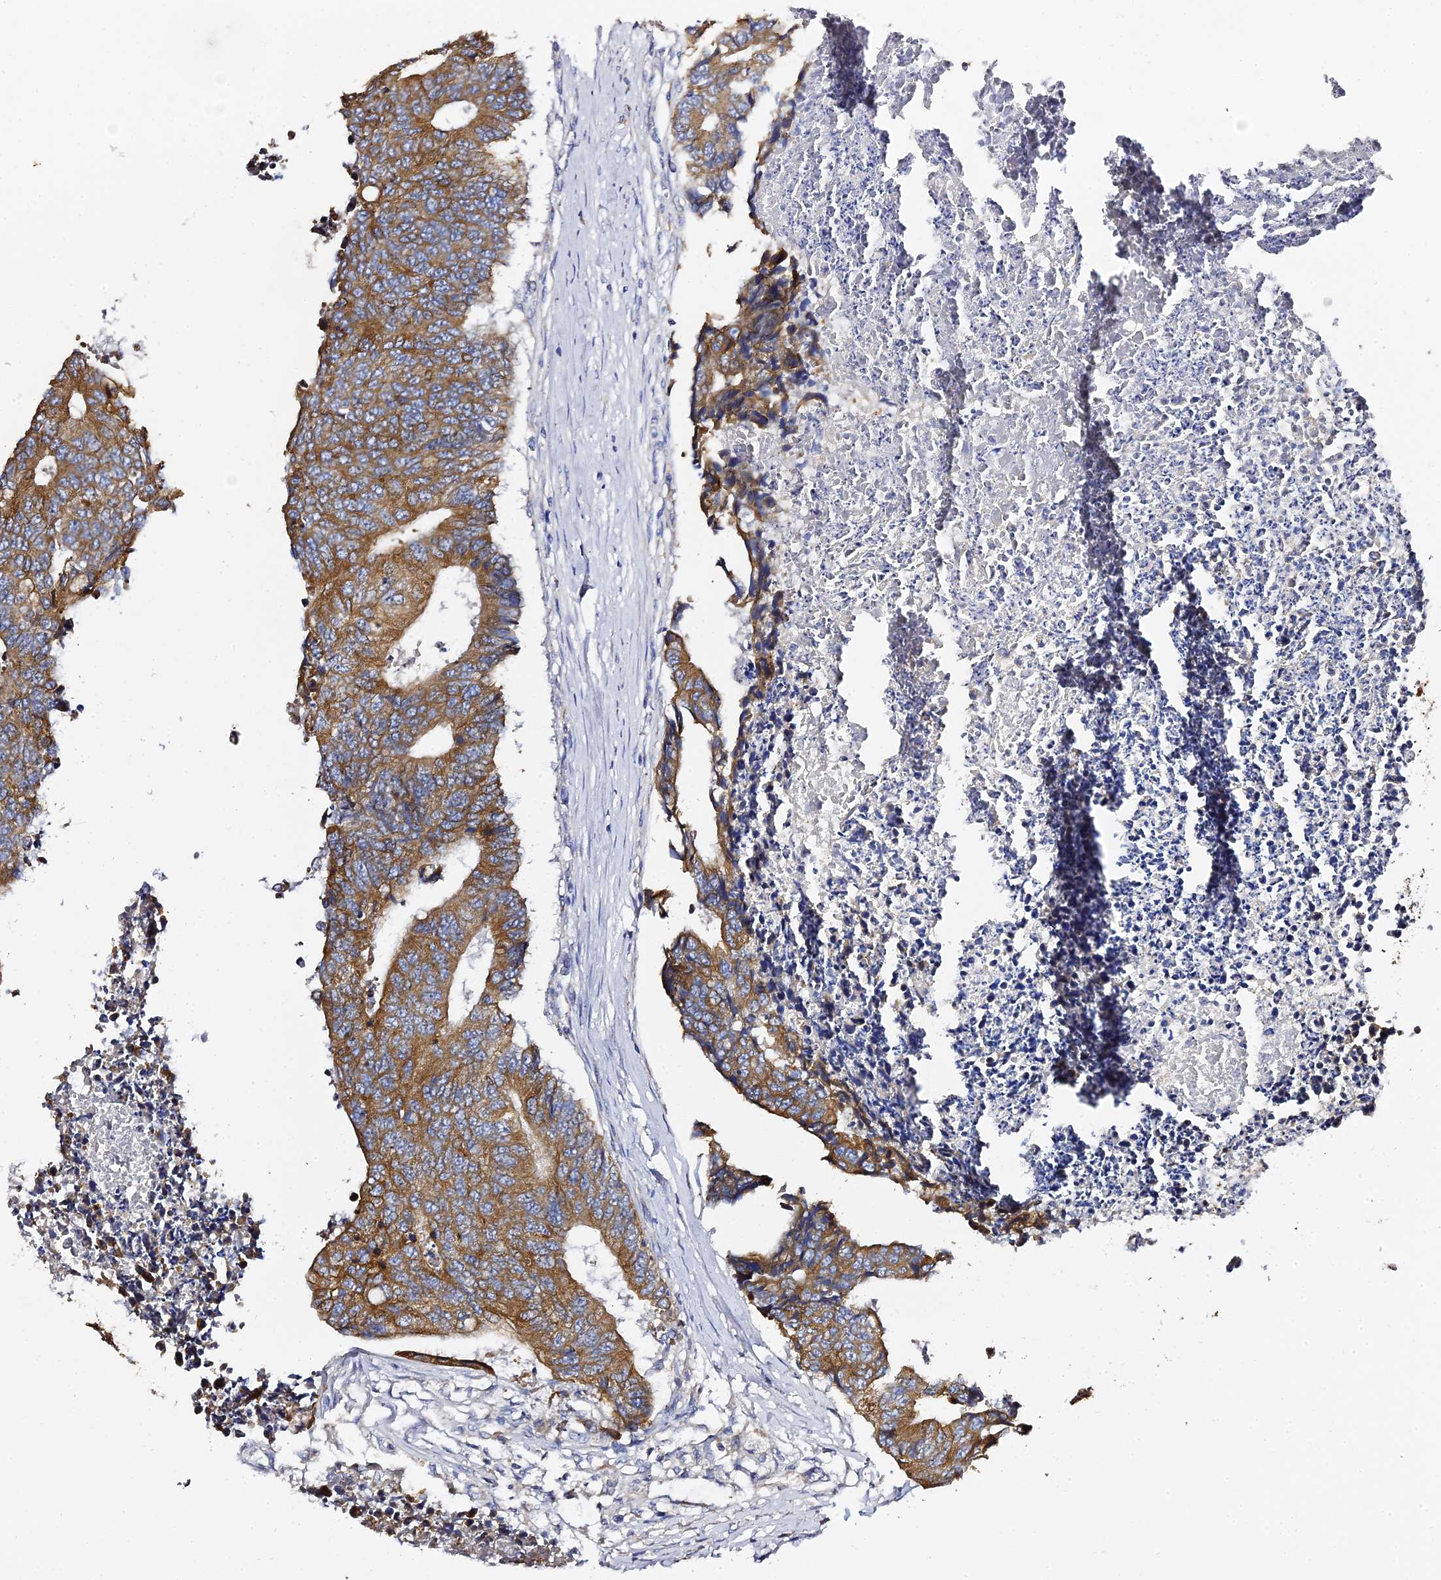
{"staining": {"intensity": "moderate", "quantity": ">75%", "location": "cytoplasmic/membranous"}, "tissue": "colorectal cancer", "cell_type": "Tumor cells", "image_type": "cancer", "snomed": [{"axis": "morphology", "description": "Adenocarcinoma, NOS"}, {"axis": "topography", "description": "Rectum"}], "caption": "Immunohistochemical staining of human colorectal adenocarcinoma exhibits moderate cytoplasmic/membranous protein staining in approximately >75% of tumor cells.", "gene": "ZXDA", "patient": {"sex": "male", "age": 84}}